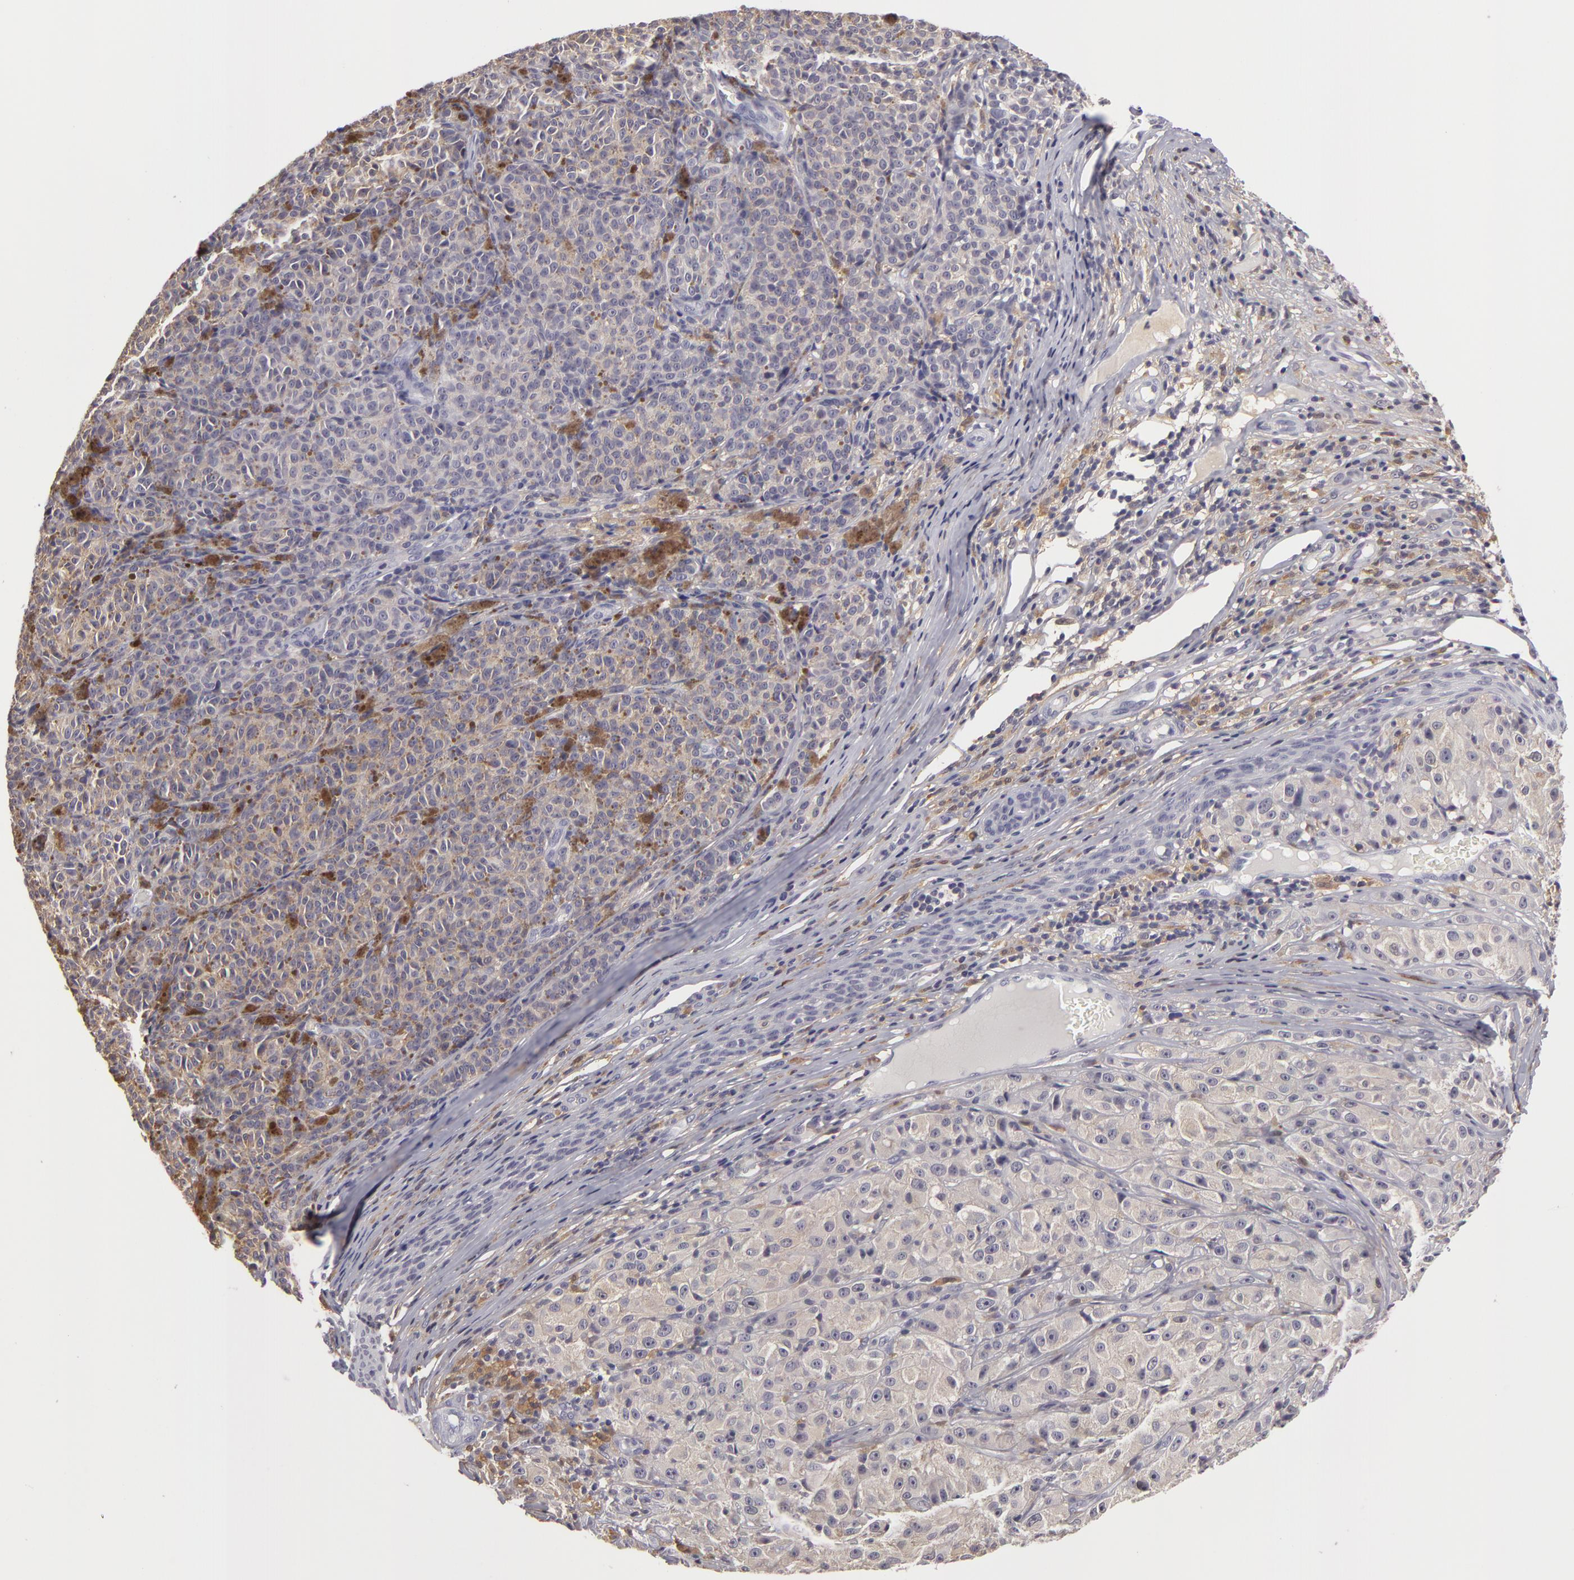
{"staining": {"intensity": "negative", "quantity": "none", "location": "none"}, "tissue": "melanoma", "cell_type": "Tumor cells", "image_type": "cancer", "snomed": [{"axis": "morphology", "description": "Malignant melanoma, NOS"}, {"axis": "topography", "description": "Skin"}], "caption": "A high-resolution photomicrograph shows immunohistochemistry (IHC) staining of melanoma, which shows no significant positivity in tumor cells.", "gene": "GNPDA1", "patient": {"sex": "male", "age": 56}}